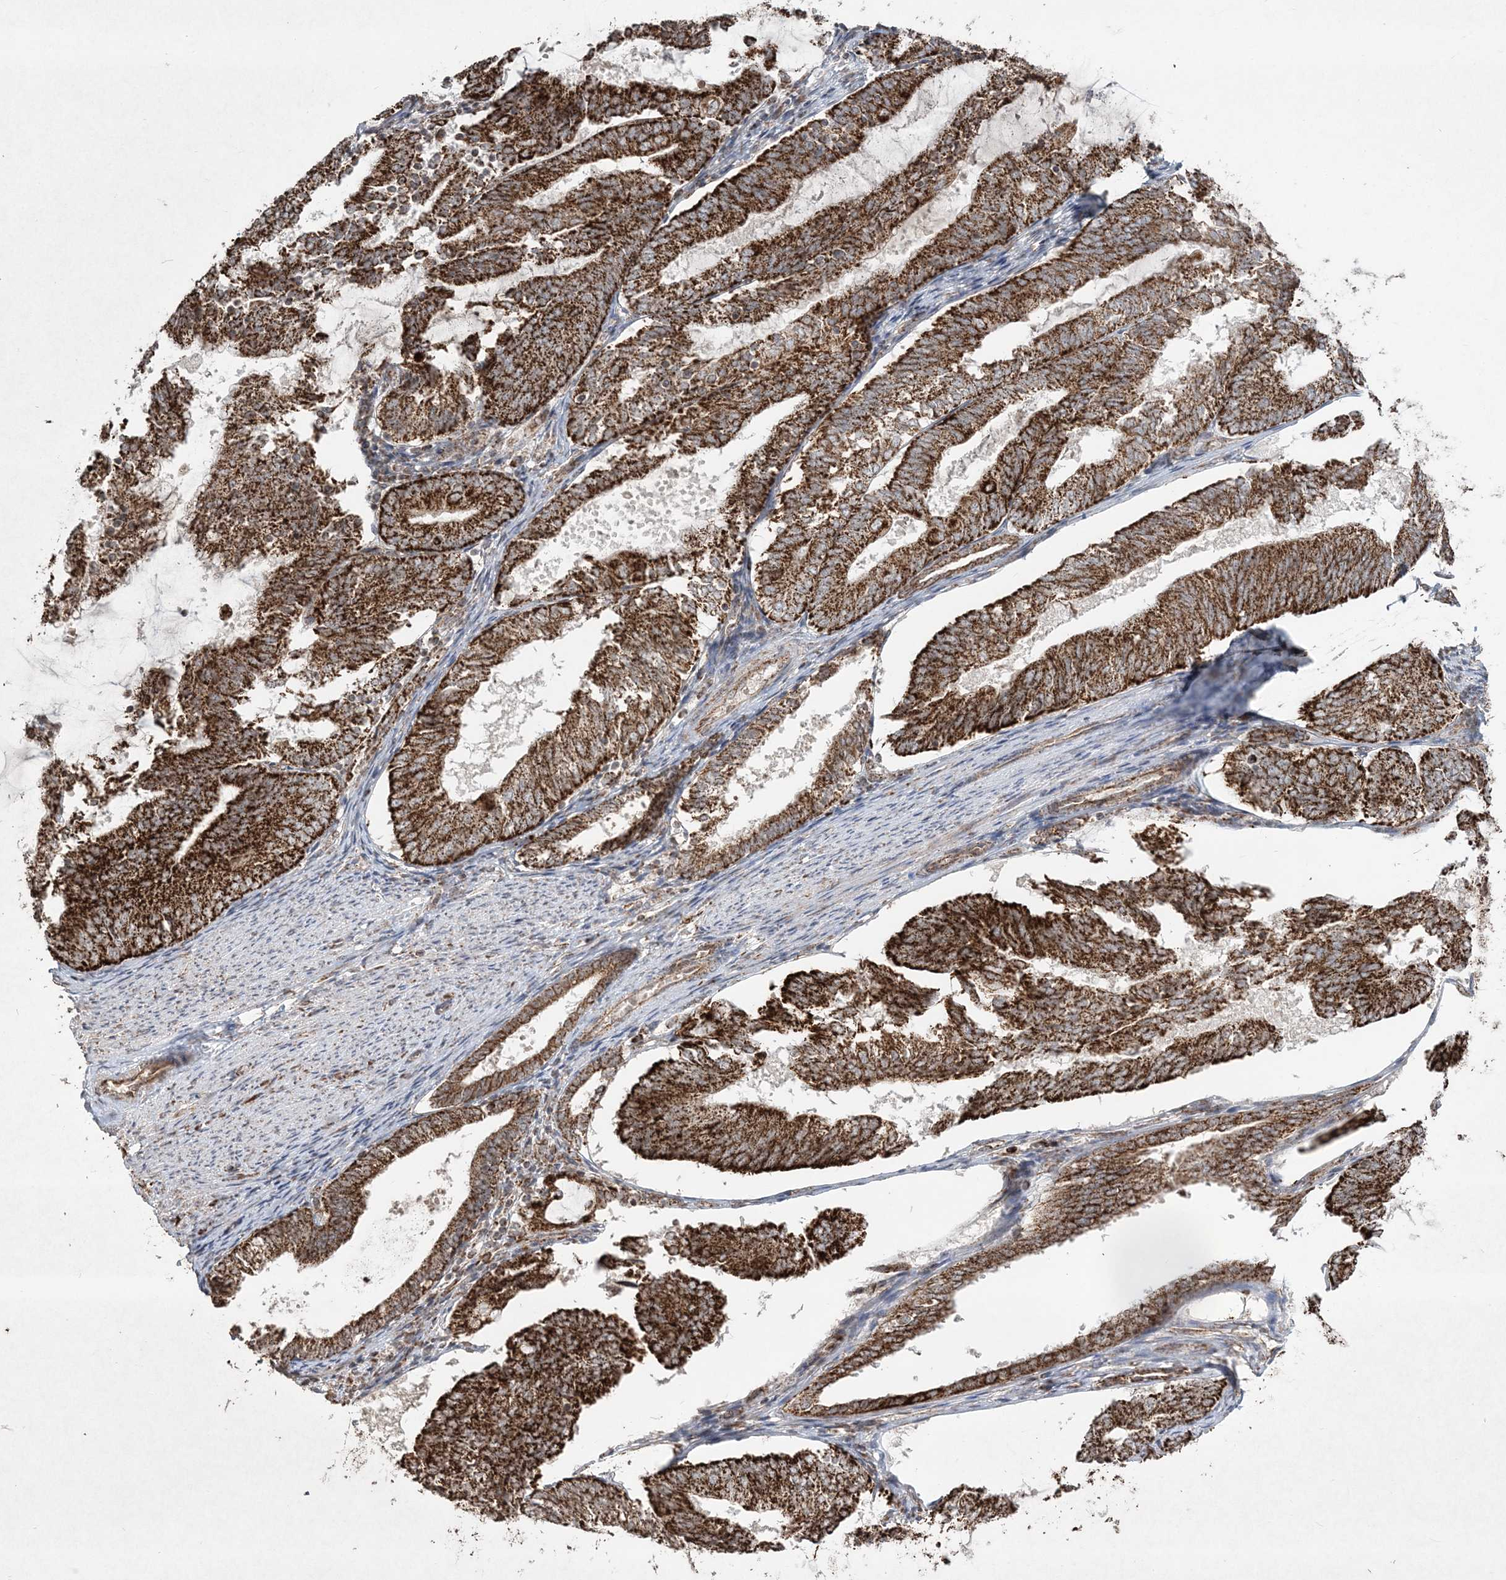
{"staining": {"intensity": "strong", "quantity": ">75%", "location": "cytoplasmic/membranous"}, "tissue": "endometrial cancer", "cell_type": "Tumor cells", "image_type": "cancer", "snomed": [{"axis": "morphology", "description": "Adenocarcinoma, NOS"}, {"axis": "topography", "description": "Endometrium"}], "caption": "IHC (DAB) staining of endometrial cancer (adenocarcinoma) displays strong cytoplasmic/membranous protein expression in about >75% of tumor cells.", "gene": "LRPPRC", "patient": {"sex": "female", "age": 81}}